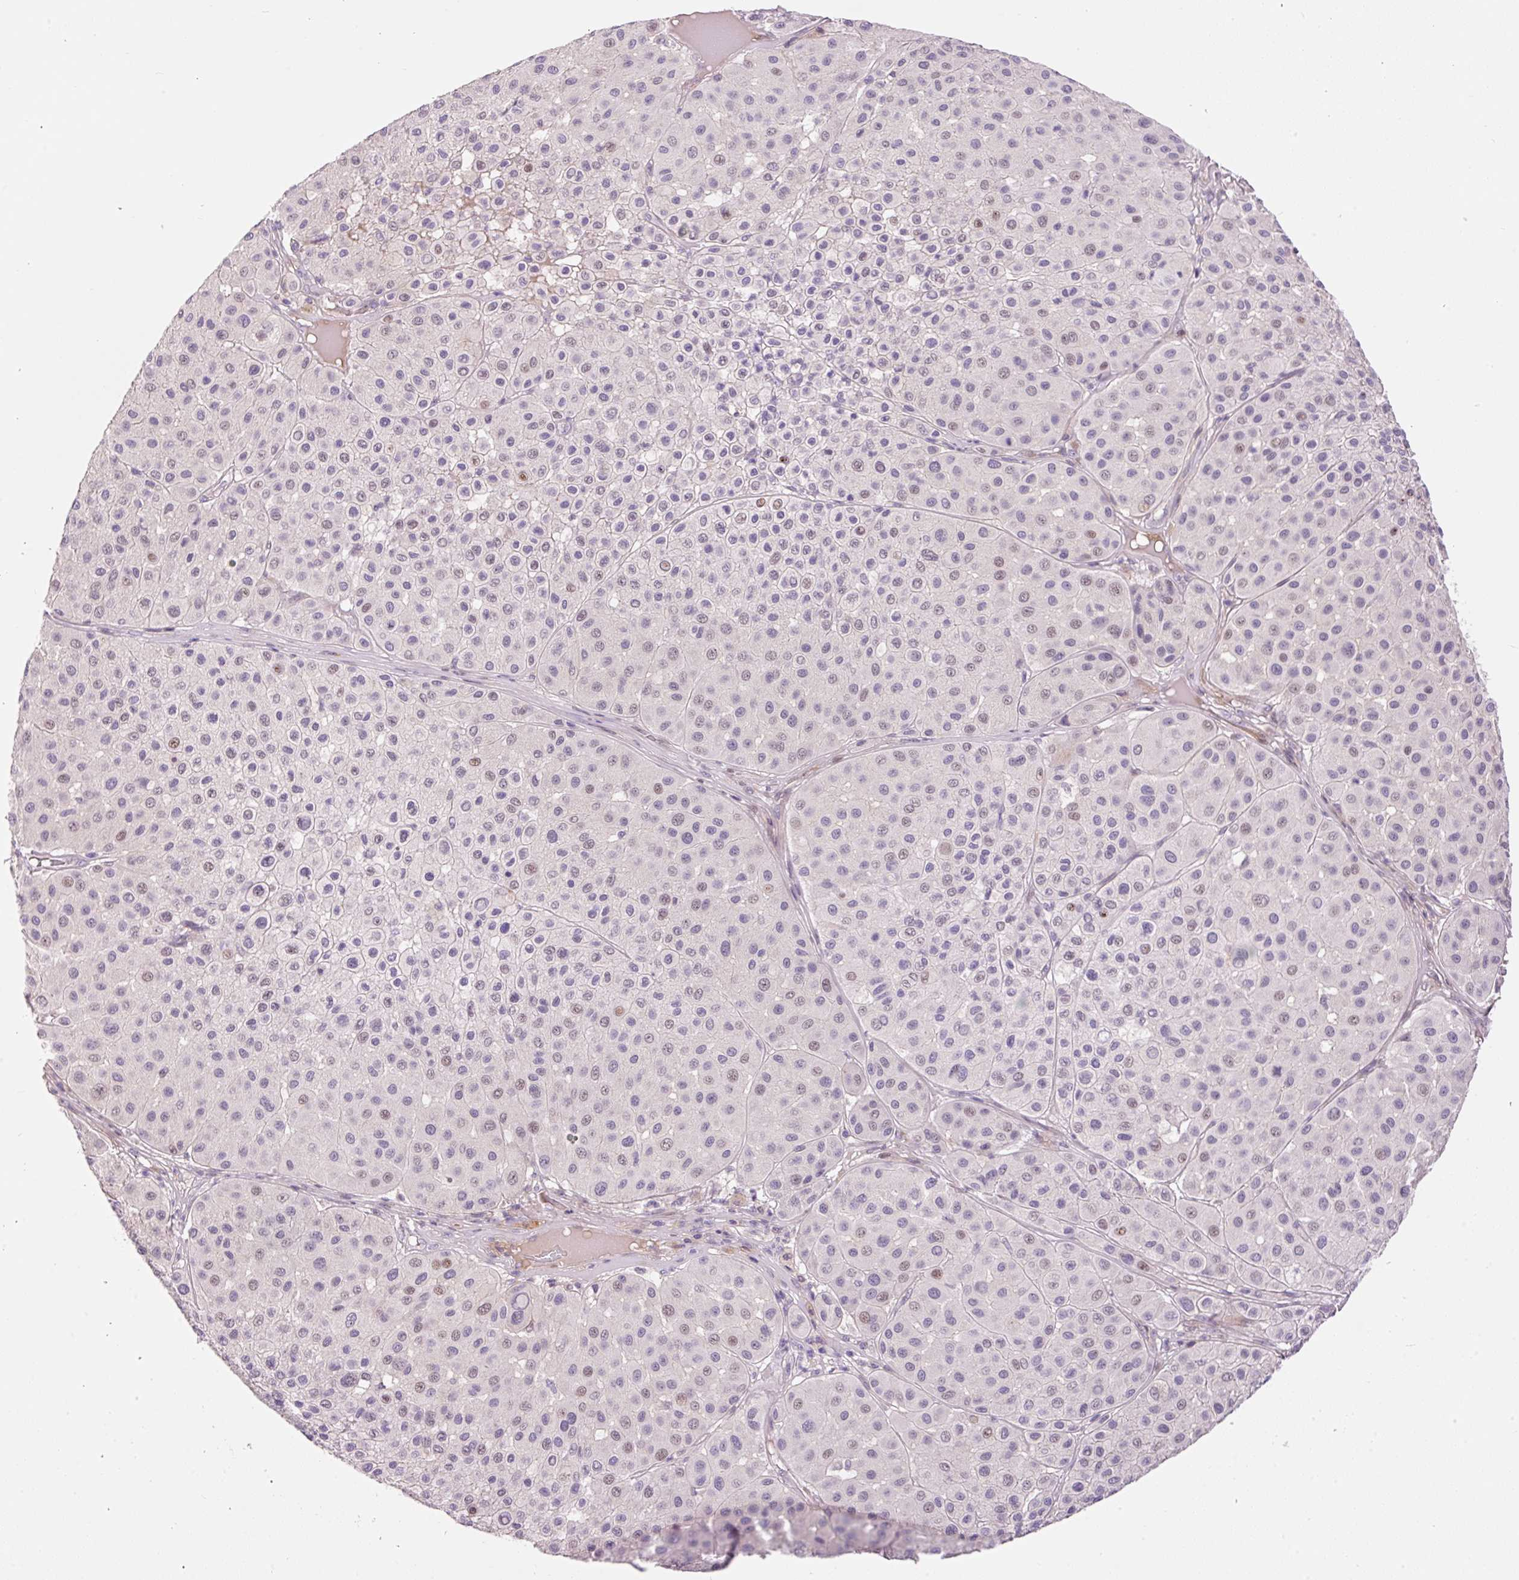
{"staining": {"intensity": "negative", "quantity": "none", "location": "none"}, "tissue": "melanoma", "cell_type": "Tumor cells", "image_type": "cancer", "snomed": [{"axis": "morphology", "description": "Malignant melanoma, Metastatic site"}, {"axis": "topography", "description": "Smooth muscle"}], "caption": "The micrograph demonstrates no staining of tumor cells in melanoma.", "gene": "HNF1A", "patient": {"sex": "male", "age": 41}}